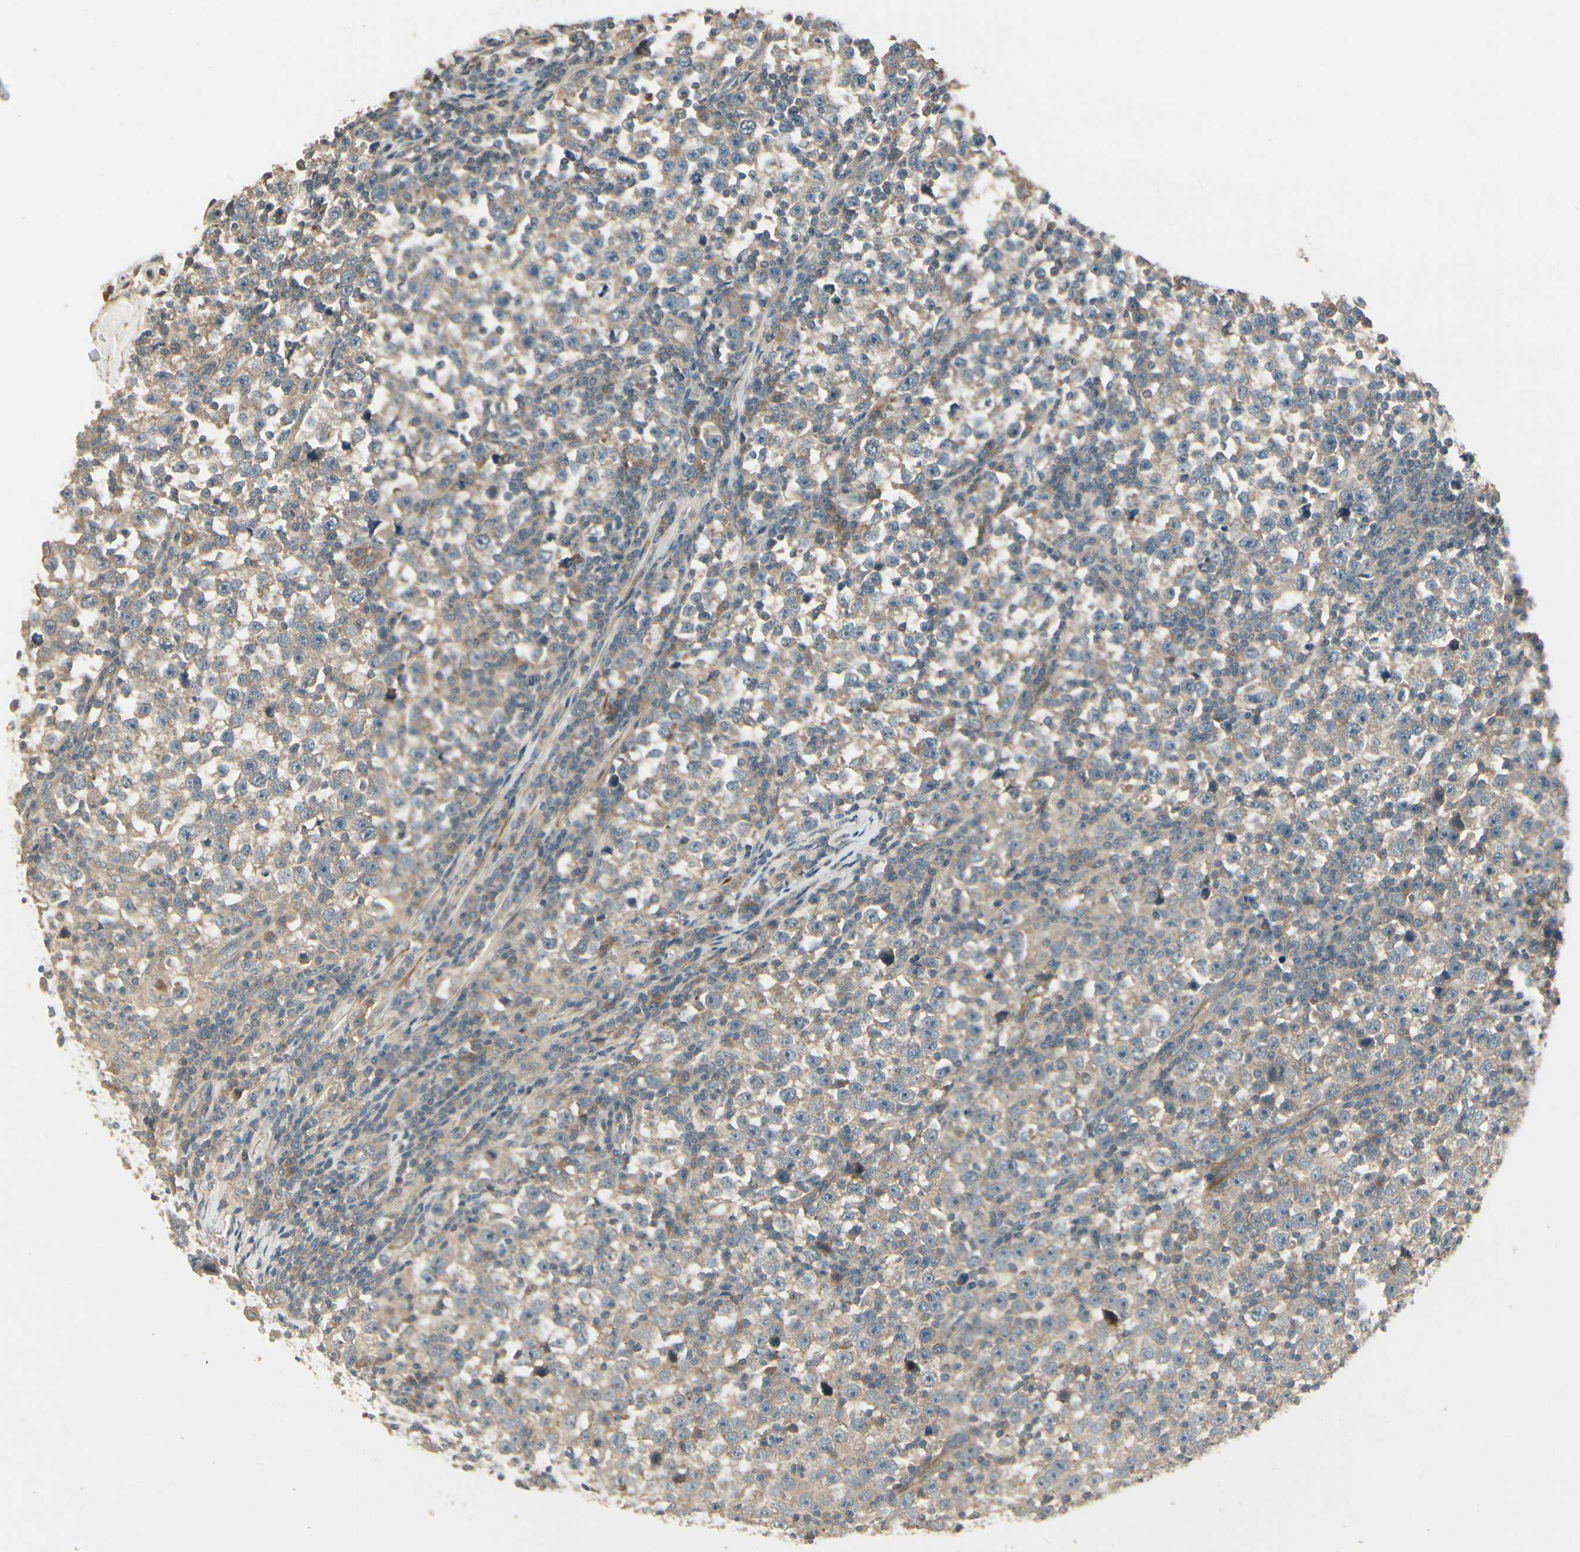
{"staining": {"intensity": "weak", "quantity": ">75%", "location": "cytoplasmic/membranous"}, "tissue": "testis cancer", "cell_type": "Tumor cells", "image_type": "cancer", "snomed": [{"axis": "morphology", "description": "Seminoma, NOS"}, {"axis": "topography", "description": "Testis"}], "caption": "Testis cancer (seminoma) stained with DAB (3,3'-diaminobenzidine) immunohistochemistry displays low levels of weak cytoplasmic/membranous expression in about >75% of tumor cells.", "gene": "ACVR1", "patient": {"sex": "male", "age": 43}}